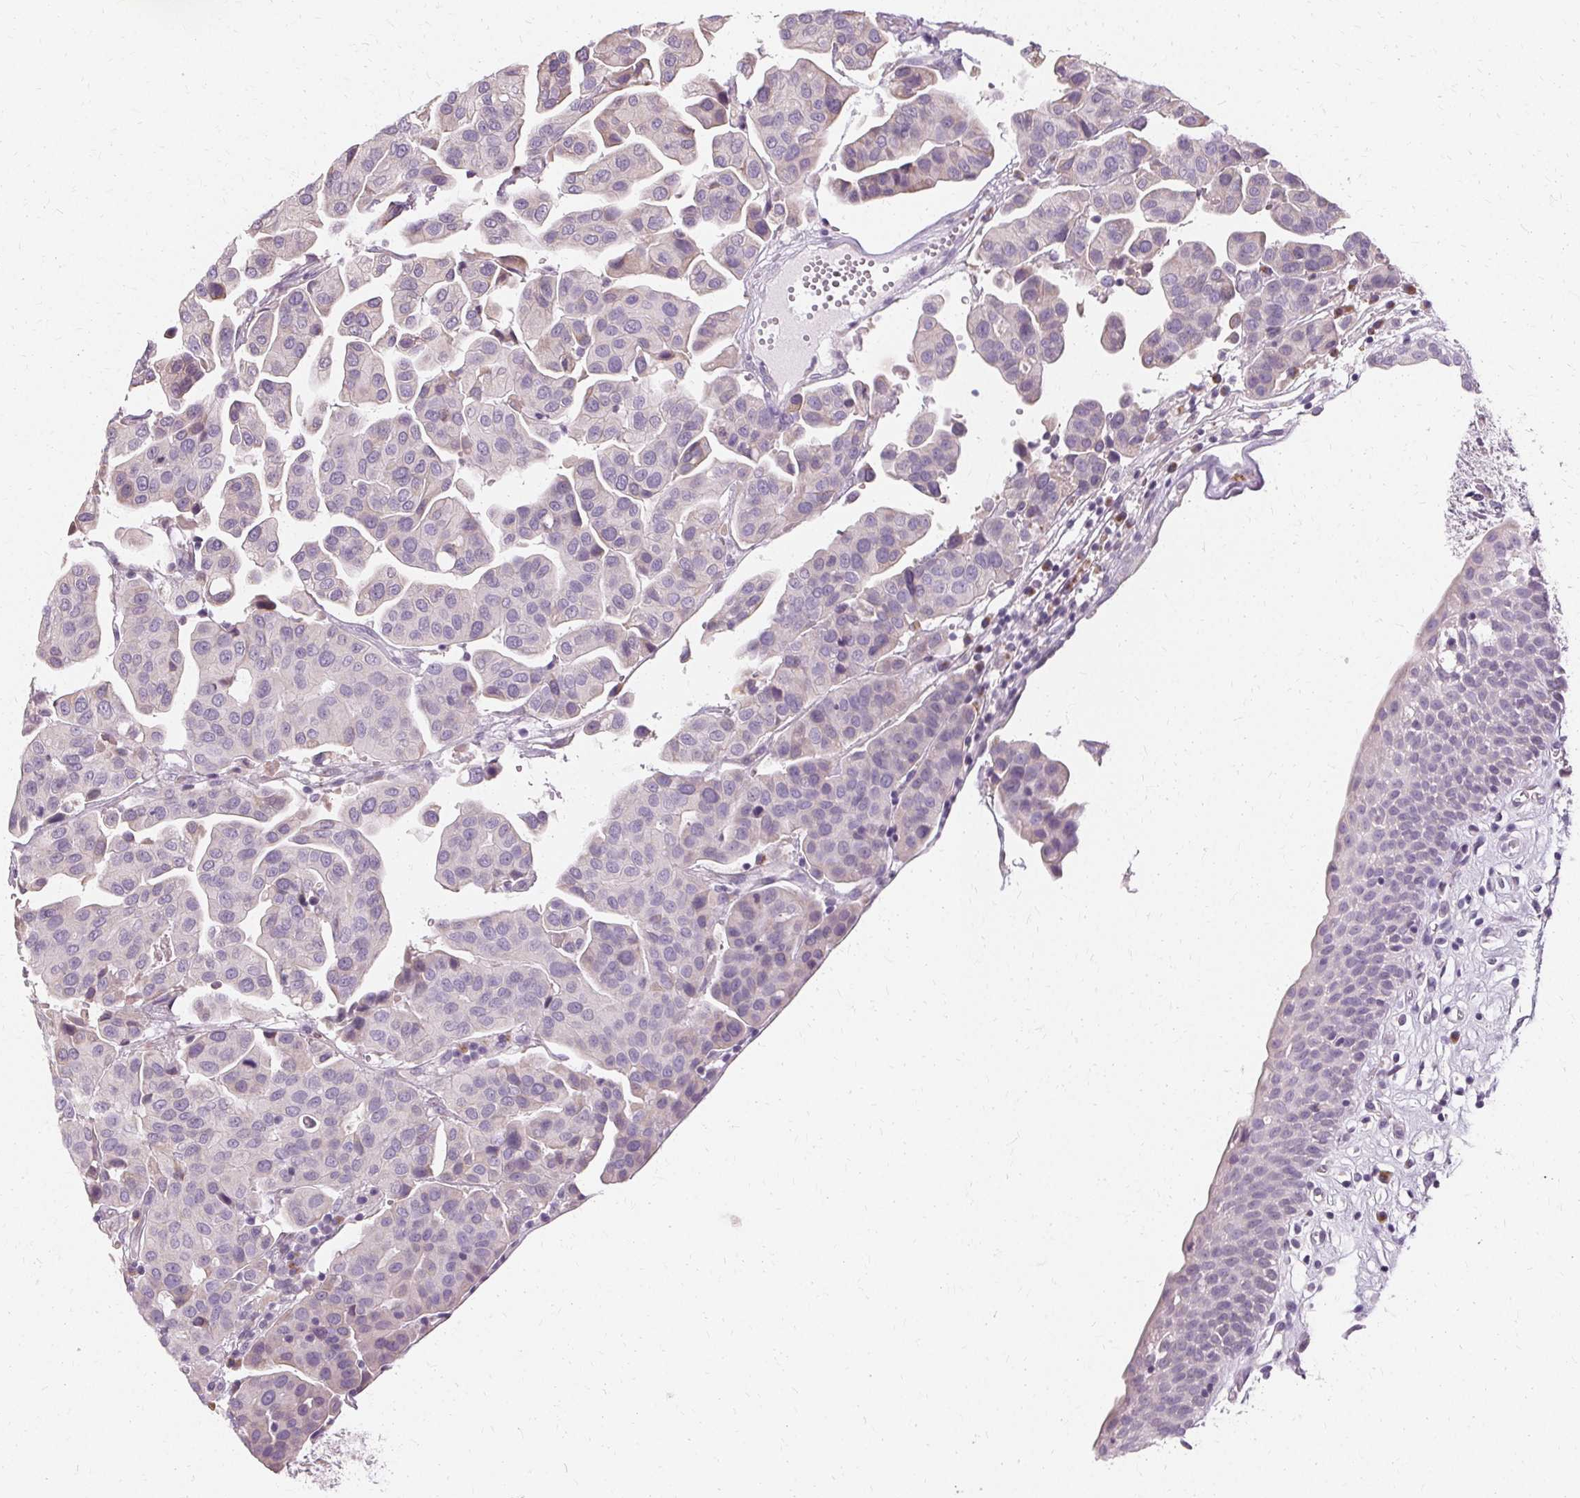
{"staining": {"intensity": "negative", "quantity": "none", "location": "none"}, "tissue": "renal cancer", "cell_type": "Tumor cells", "image_type": "cancer", "snomed": [{"axis": "morphology", "description": "Adenocarcinoma, NOS"}, {"axis": "topography", "description": "Urinary bladder"}], "caption": "Tumor cells are negative for brown protein staining in renal cancer.", "gene": "FCRL3", "patient": {"sex": "male", "age": 61}}